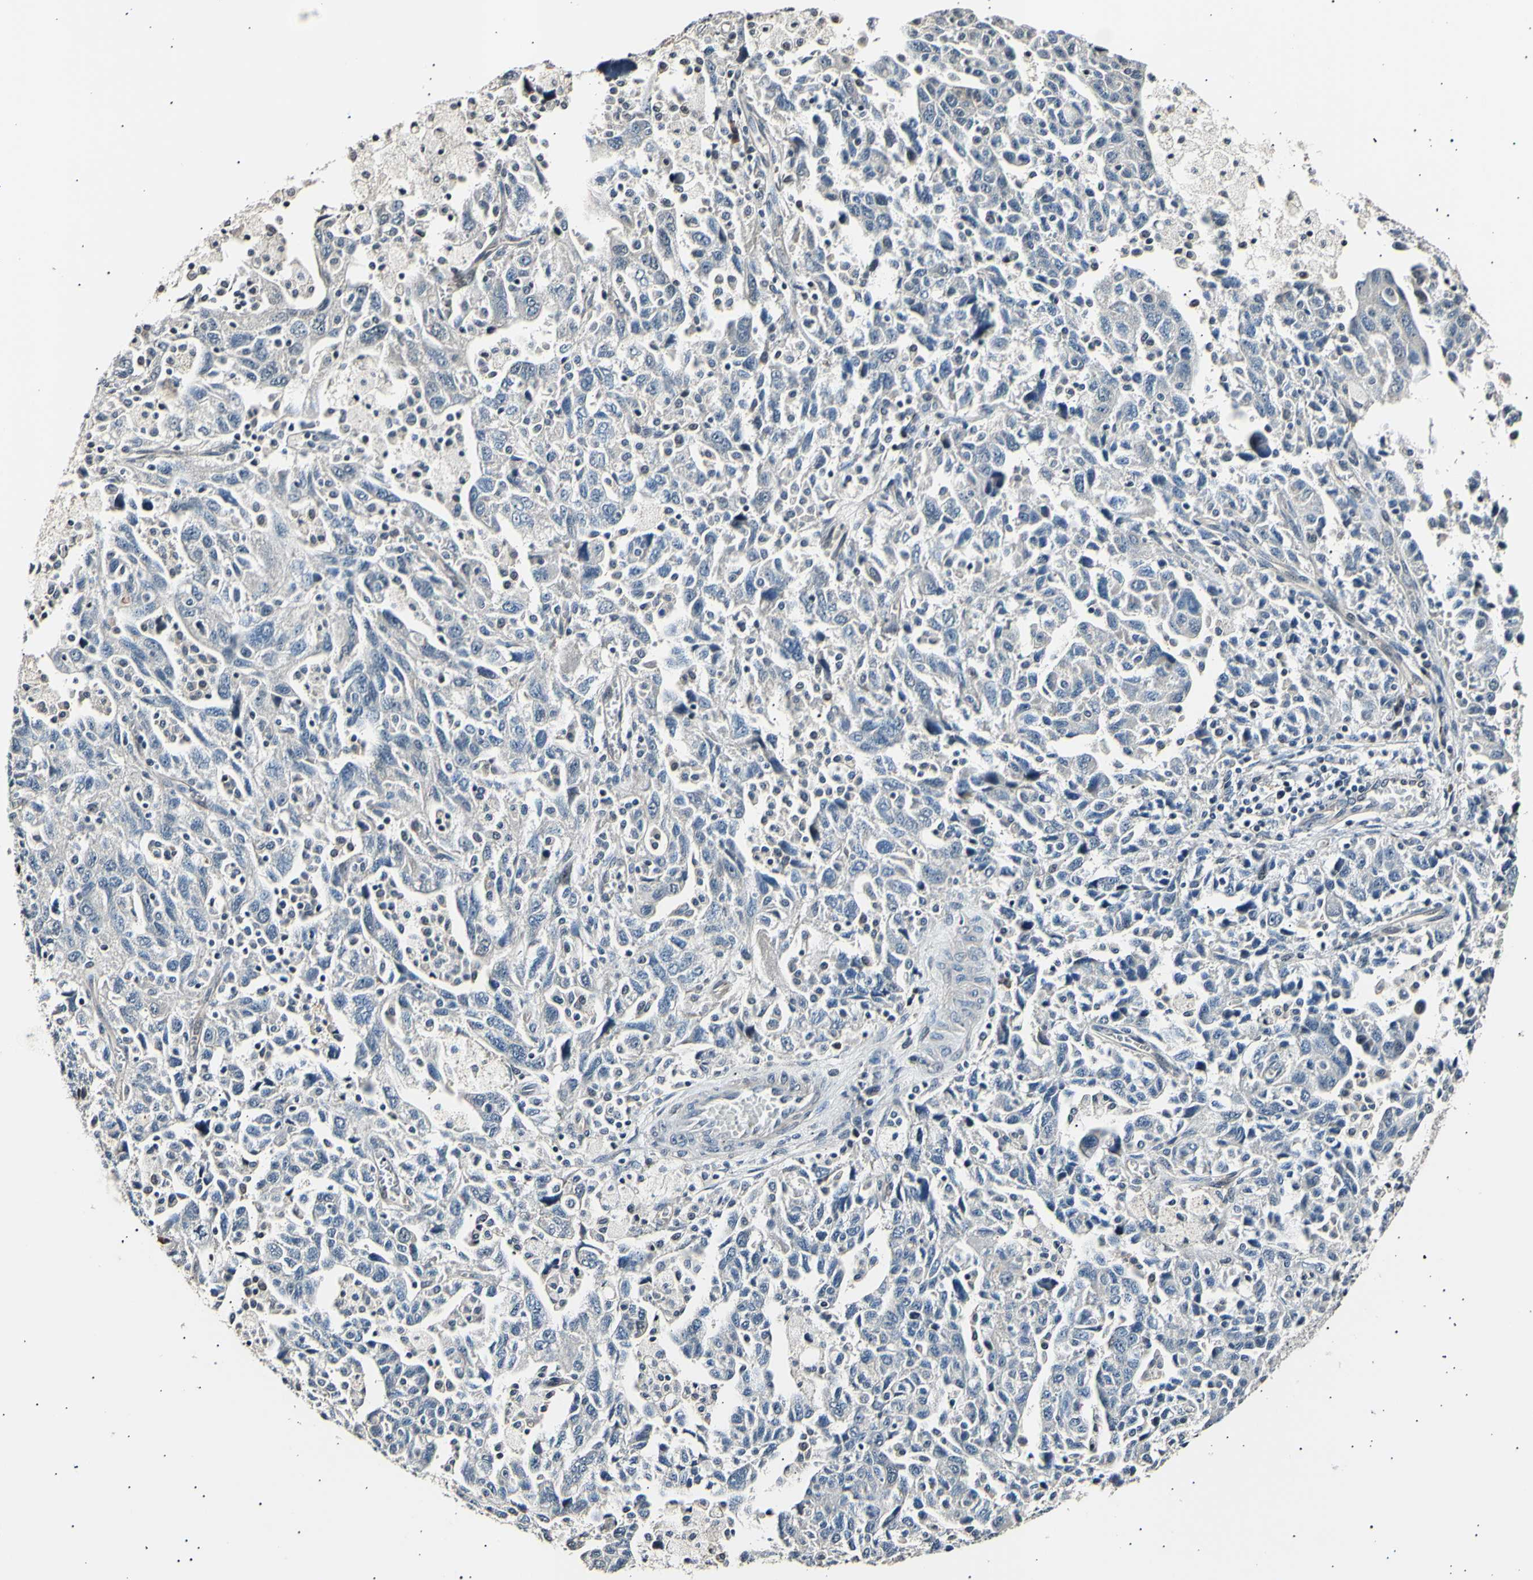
{"staining": {"intensity": "negative", "quantity": "none", "location": "none"}, "tissue": "ovarian cancer", "cell_type": "Tumor cells", "image_type": "cancer", "snomed": [{"axis": "morphology", "description": "Carcinoma, NOS"}, {"axis": "morphology", "description": "Cystadenocarcinoma, serous, NOS"}, {"axis": "topography", "description": "Ovary"}], "caption": "High magnification brightfield microscopy of carcinoma (ovarian) stained with DAB (brown) and counterstained with hematoxylin (blue): tumor cells show no significant positivity.", "gene": "AK1", "patient": {"sex": "female", "age": 69}}